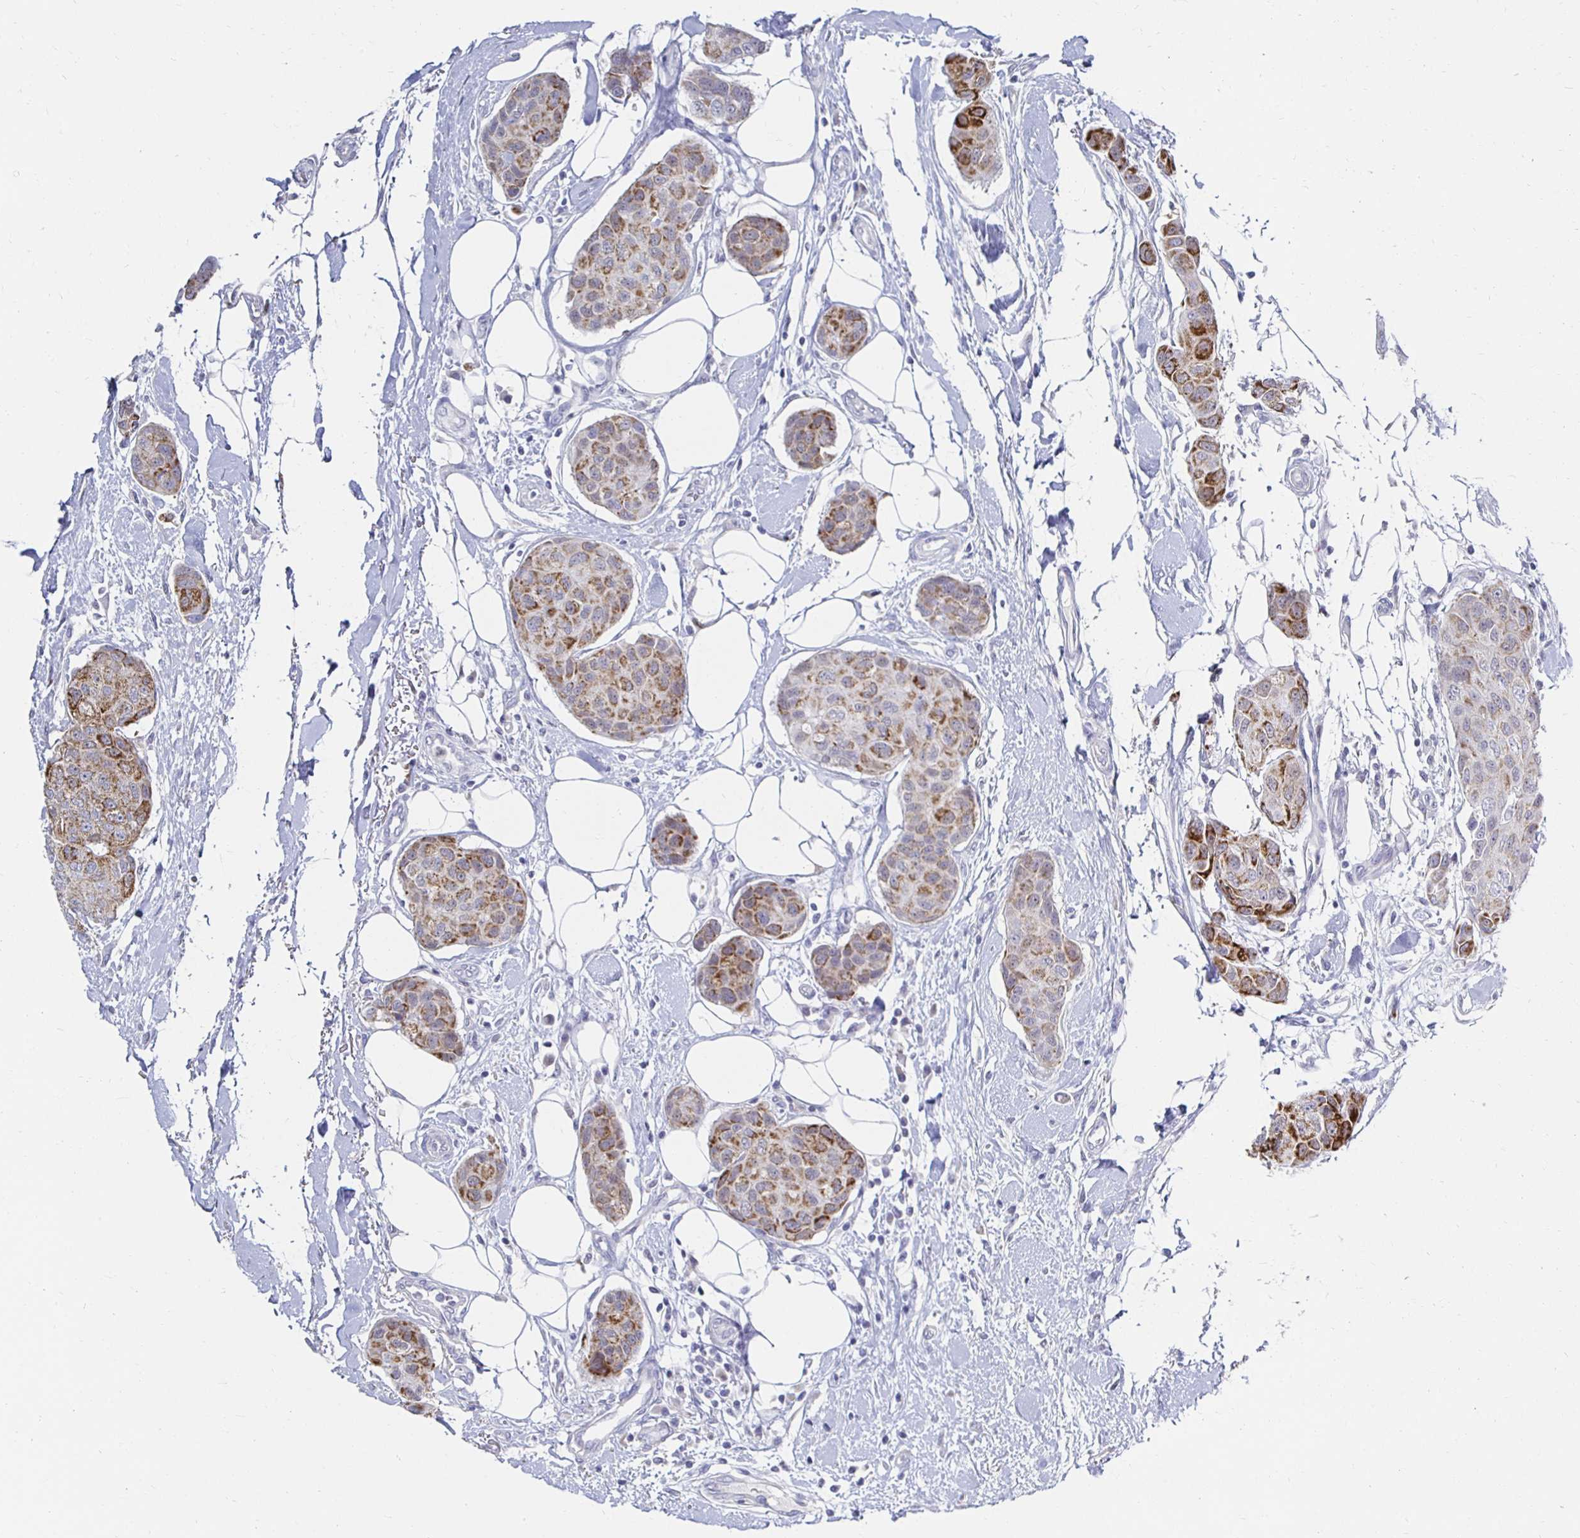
{"staining": {"intensity": "moderate", "quantity": ">75%", "location": "cytoplasmic/membranous"}, "tissue": "breast cancer", "cell_type": "Tumor cells", "image_type": "cancer", "snomed": [{"axis": "morphology", "description": "Duct carcinoma"}, {"axis": "topography", "description": "Breast"}, {"axis": "topography", "description": "Lymph node"}], "caption": "Protein analysis of breast cancer tissue exhibits moderate cytoplasmic/membranous positivity in about >75% of tumor cells.", "gene": "NOCT", "patient": {"sex": "female", "age": 80}}